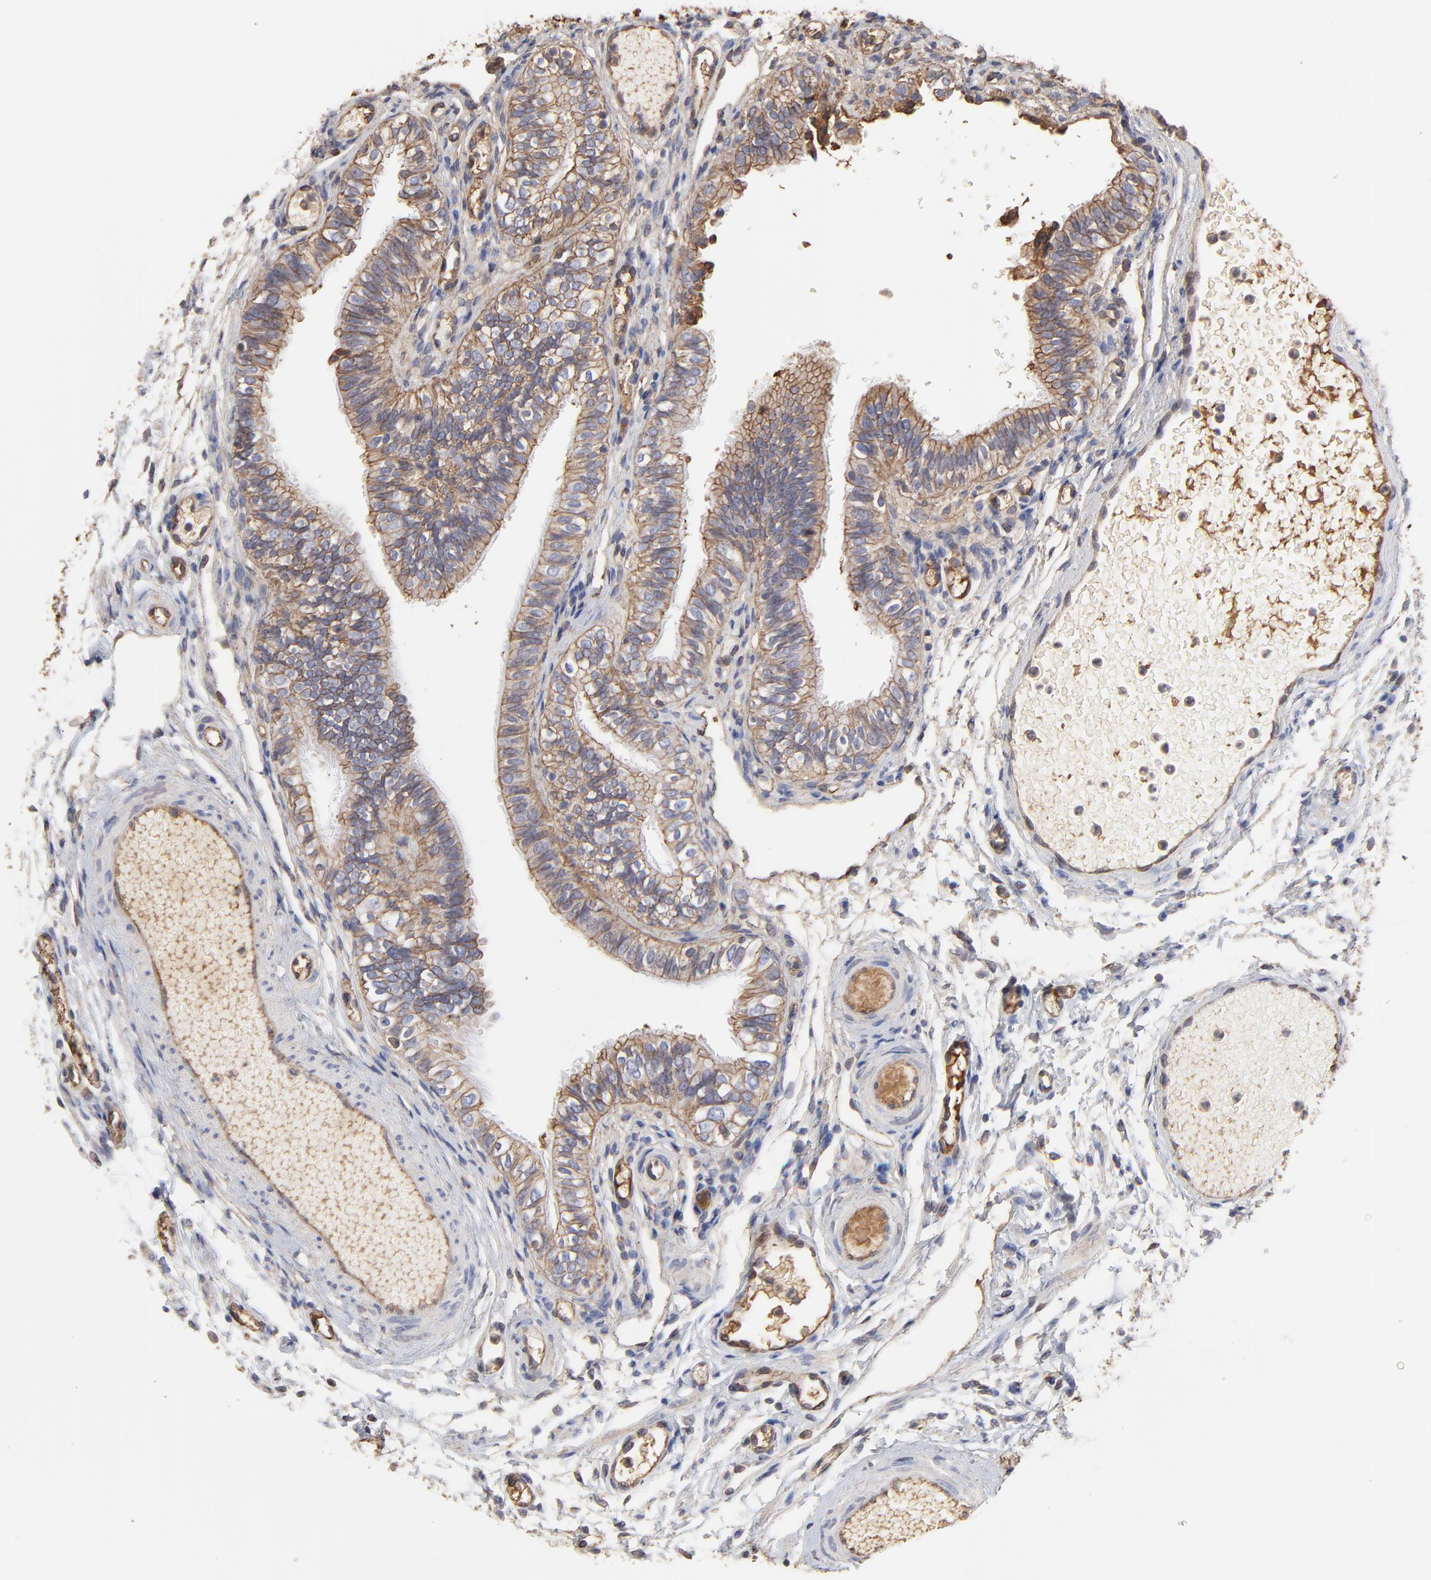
{"staining": {"intensity": "moderate", "quantity": ">75%", "location": "cytoplasmic/membranous"}, "tissue": "fallopian tube", "cell_type": "Glandular cells", "image_type": "normal", "snomed": [{"axis": "morphology", "description": "Normal tissue, NOS"}, {"axis": "morphology", "description": "Dermoid, NOS"}, {"axis": "topography", "description": "Fallopian tube"}], "caption": "Fallopian tube stained with immunohistochemistry (IHC) displays moderate cytoplasmic/membranous expression in about >75% of glandular cells. The staining is performed using DAB brown chromogen to label protein expression. The nuclei are counter-stained blue using hematoxylin.", "gene": "LRCH2", "patient": {"sex": "female", "age": 33}}